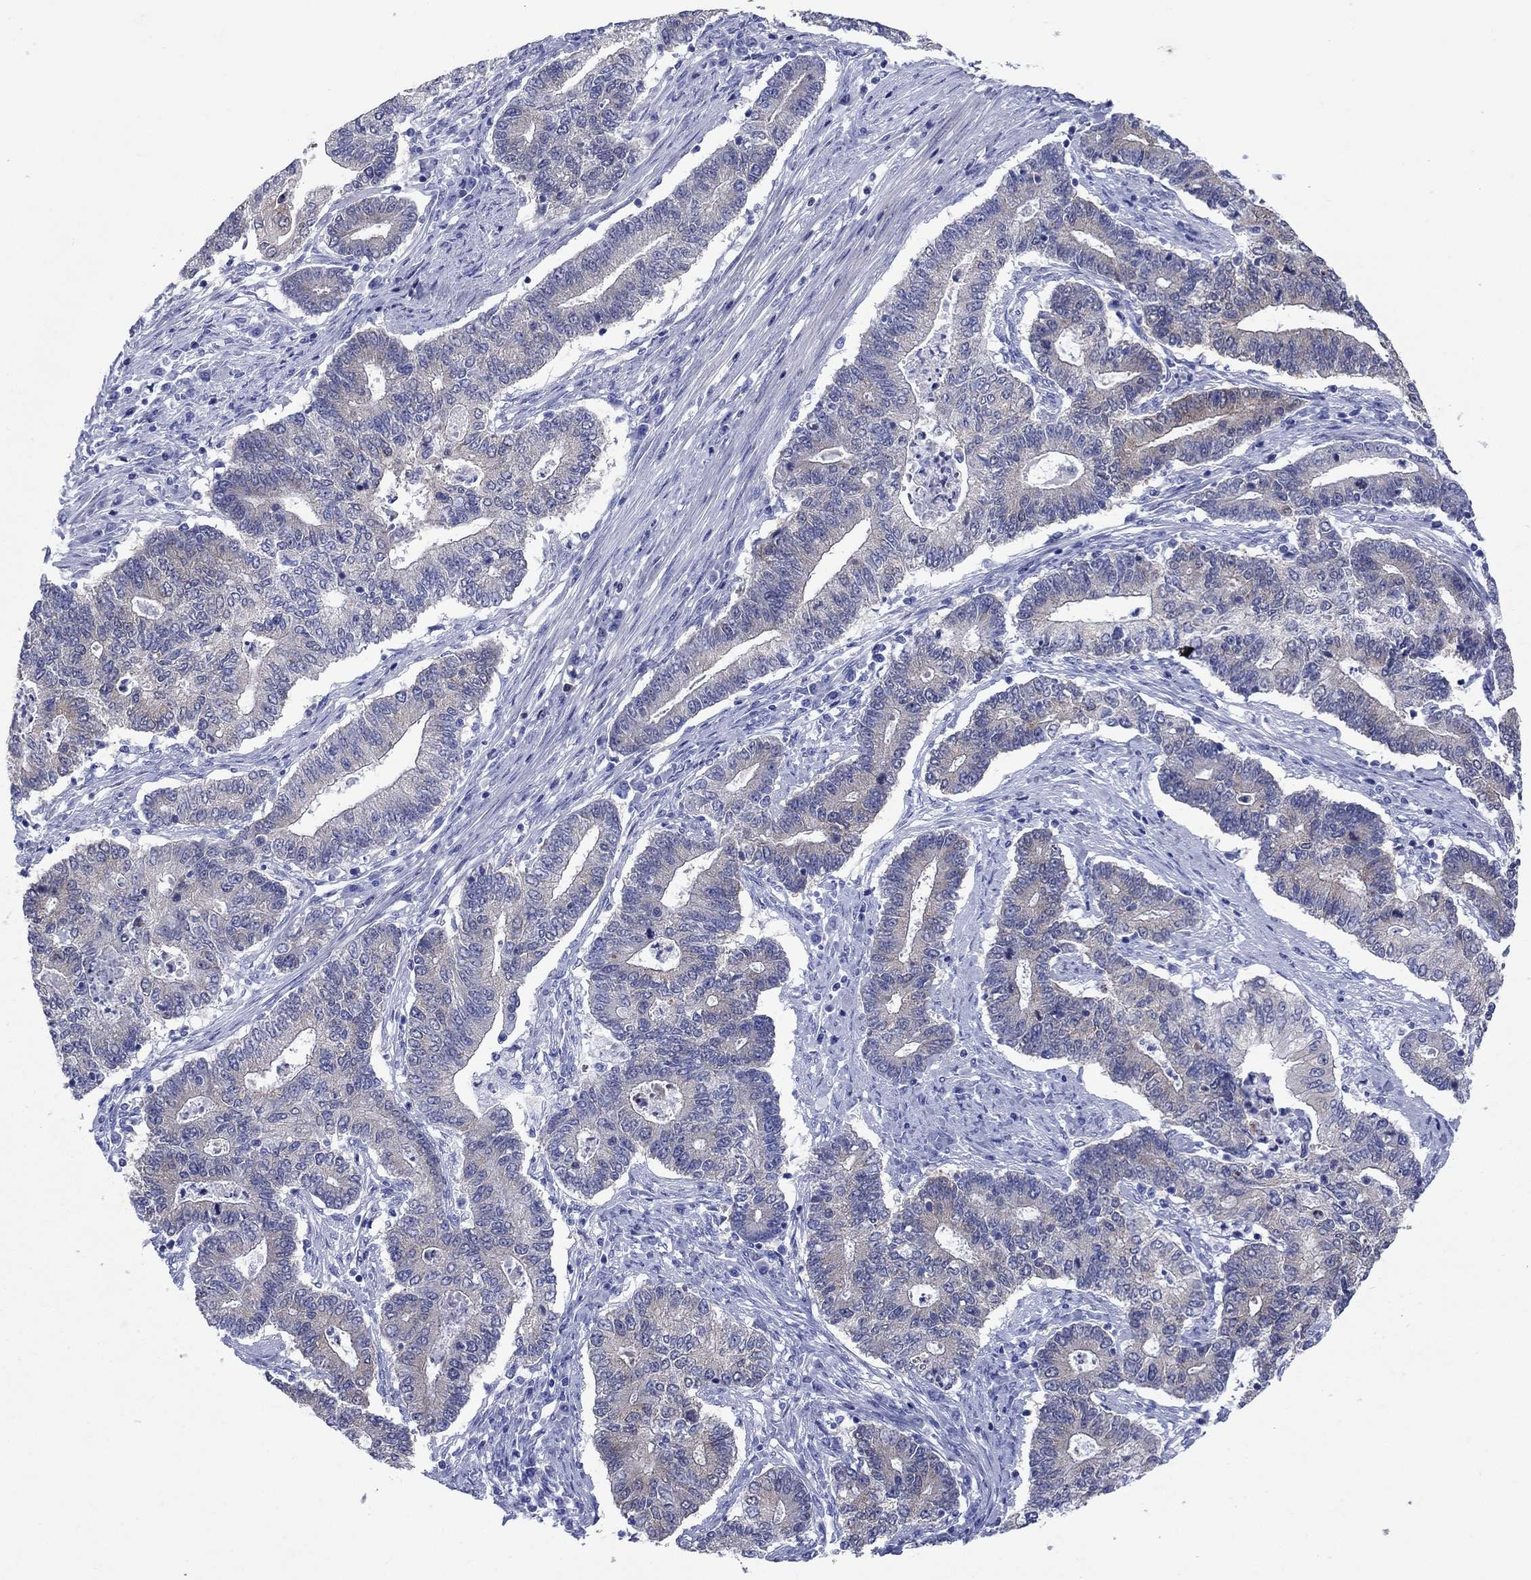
{"staining": {"intensity": "negative", "quantity": "none", "location": "none"}, "tissue": "endometrial cancer", "cell_type": "Tumor cells", "image_type": "cancer", "snomed": [{"axis": "morphology", "description": "Adenocarcinoma, NOS"}, {"axis": "topography", "description": "Uterus"}, {"axis": "topography", "description": "Endometrium"}], "caption": "Immunohistochemical staining of endometrial cancer (adenocarcinoma) displays no significant expression in tumor cells.", "gene": "SULT2B1", "patient": {"sex": "female", "age": 54}}